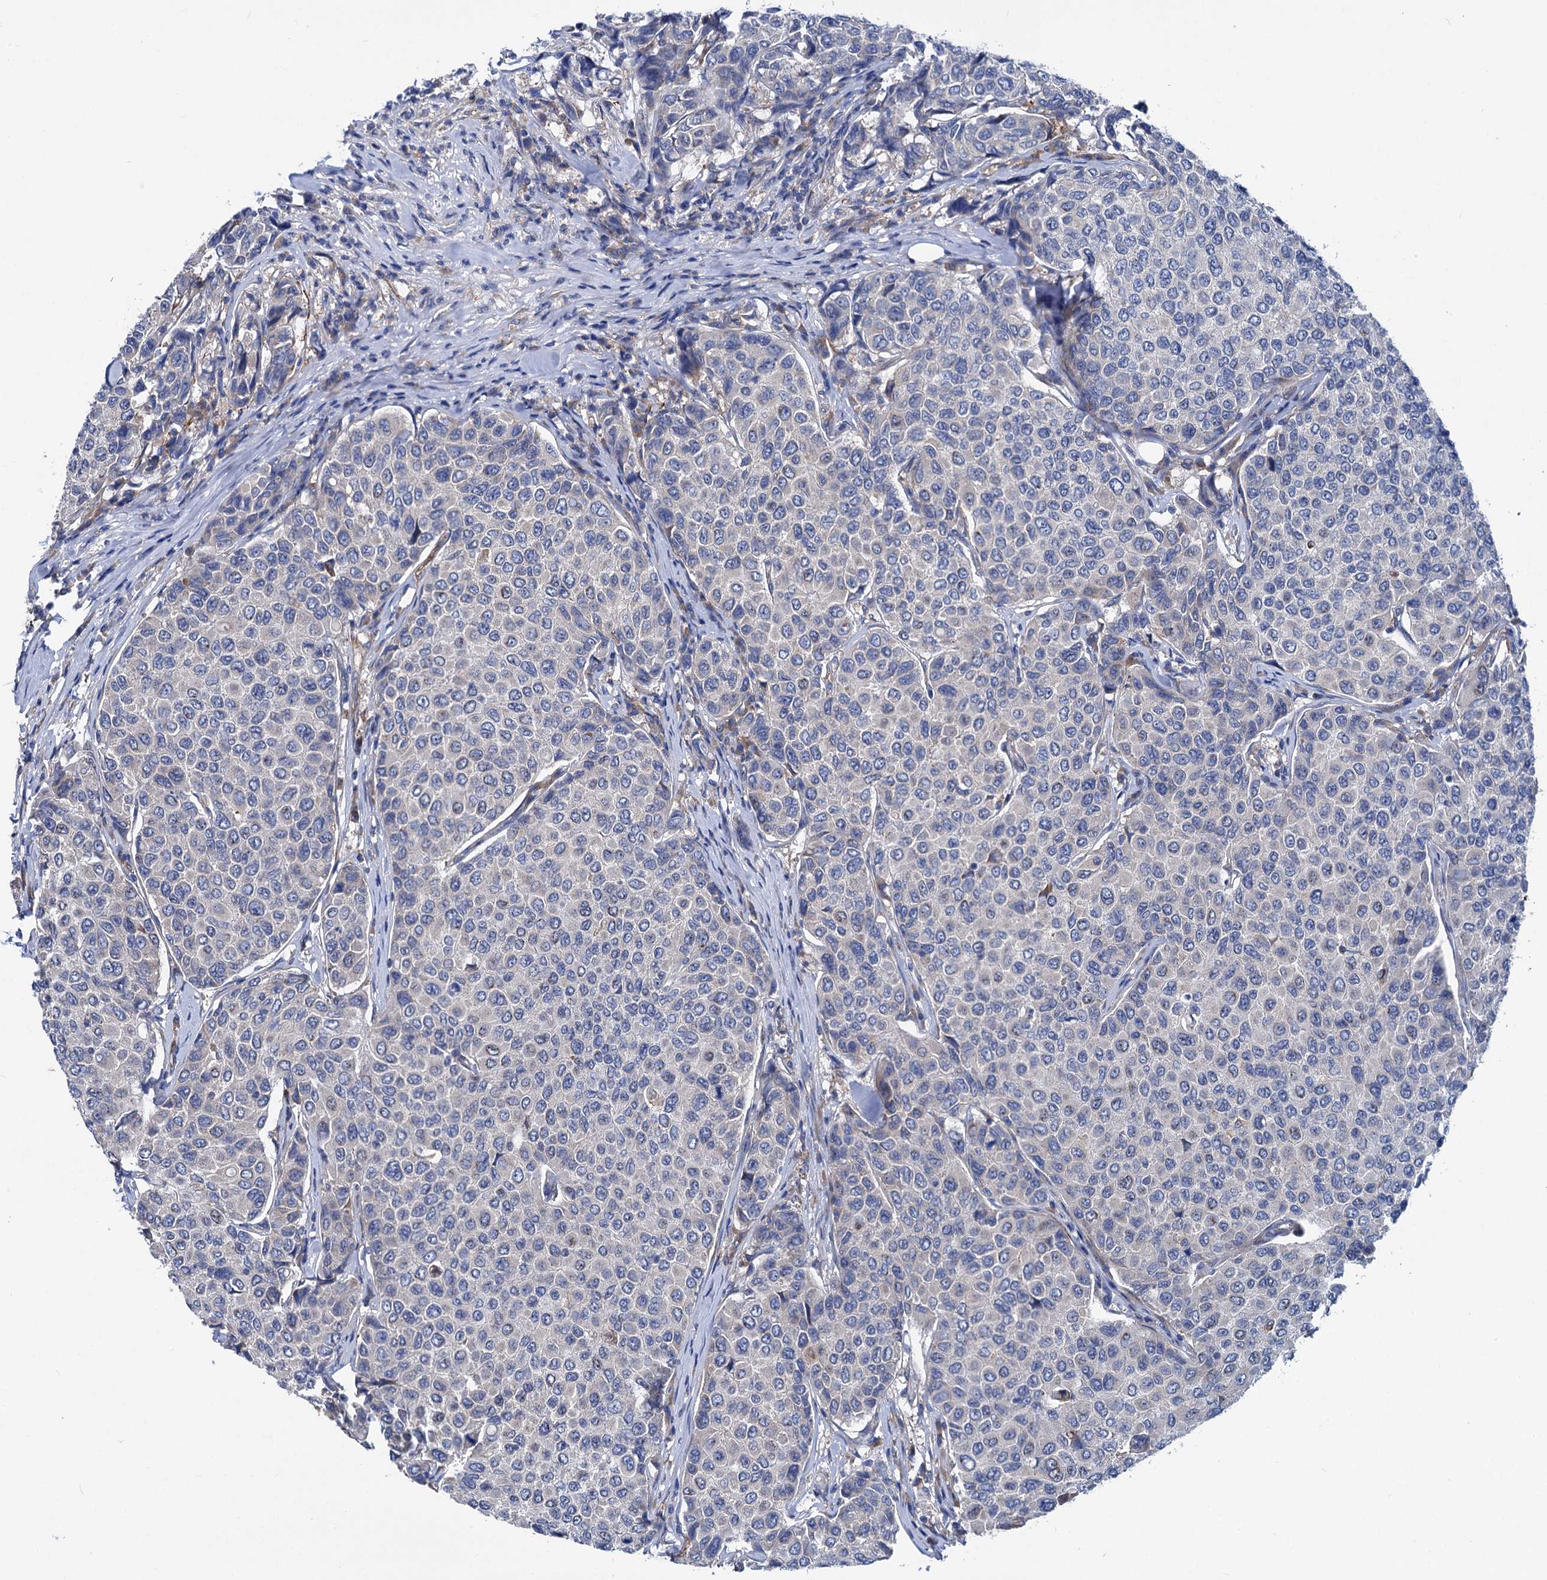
{"staining": {"intensity": "negative", "quantity": "none", "location": "none"}, "tissue": "breast cancer", "cell_type": "Tumor cells", "image_type": "cancer", "snomed": [{"axis": "morphology", "description": "Duct carcinoma"}, {"axis": "topography", "description": "Breast"}], "caption": "The histopathology image reveals no significant expression in tumor cells of breast cancer (infiltrating ductal carcinoma).", "gene": "TRIM55", "patient": {"sex": "female", "age": 55}}